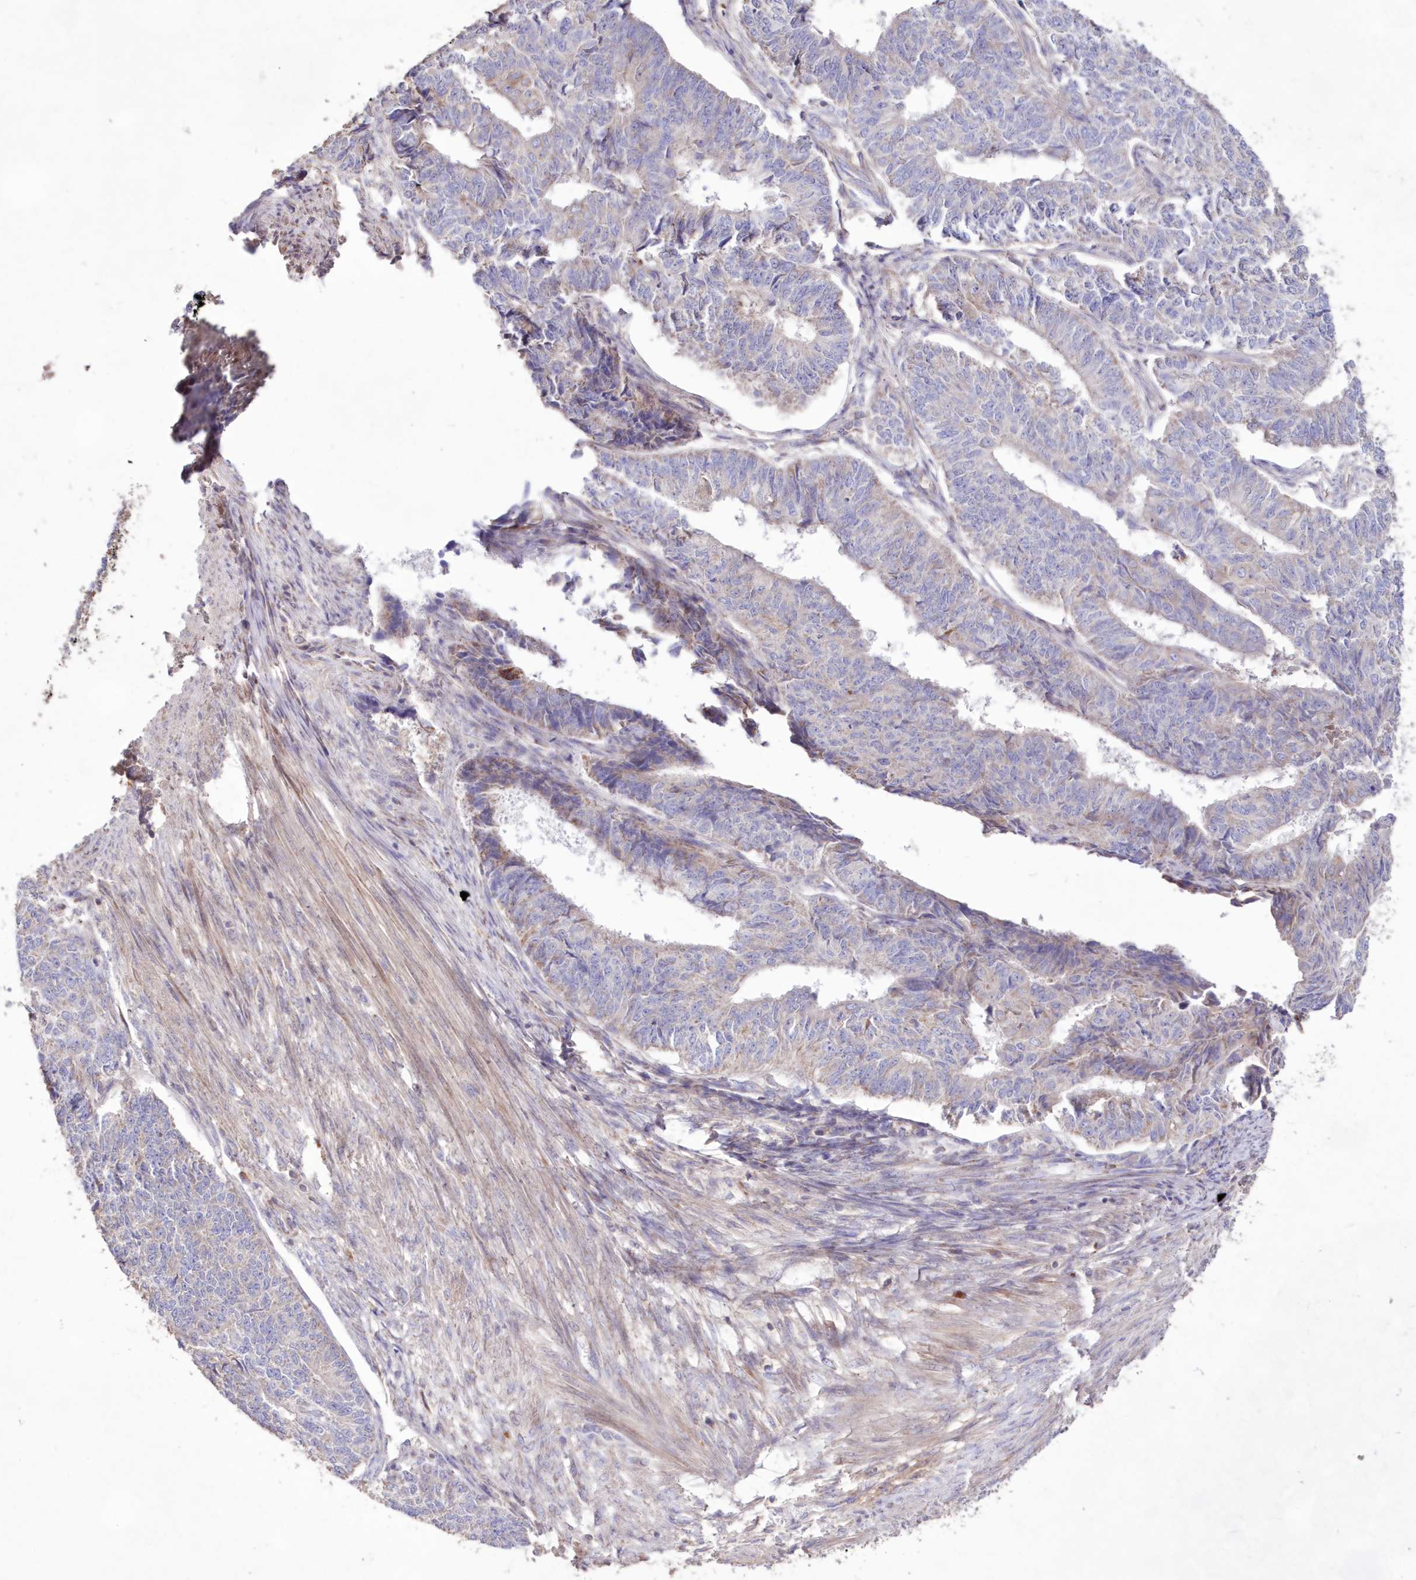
{"staining": {"intensity": "negative", "quantity": "none", "location": "none"}, "tissue": "endometrial cancer", "cell_type": "Tumor cells", "image_type": "cancer", "snomed": [{"axis": "morphology", "description": "Adenocarcinoma, NOS"}, {"axis": "topography", "description": "Endometrium"}], "caption": "This photomicrograph is of endometrial adenocarcinoma stained with immunohistochemistry (IHC) to label a protein in brown with the nuclei are counter-stained blue. There is no staining in tumor cells. (DAB (3,3'-diaminobenzidine) immunohistochemistry (IHC) with hematoxylin counter stain).", "gene": "HADHB", "patient": {"sex": "female", "age": 32}}